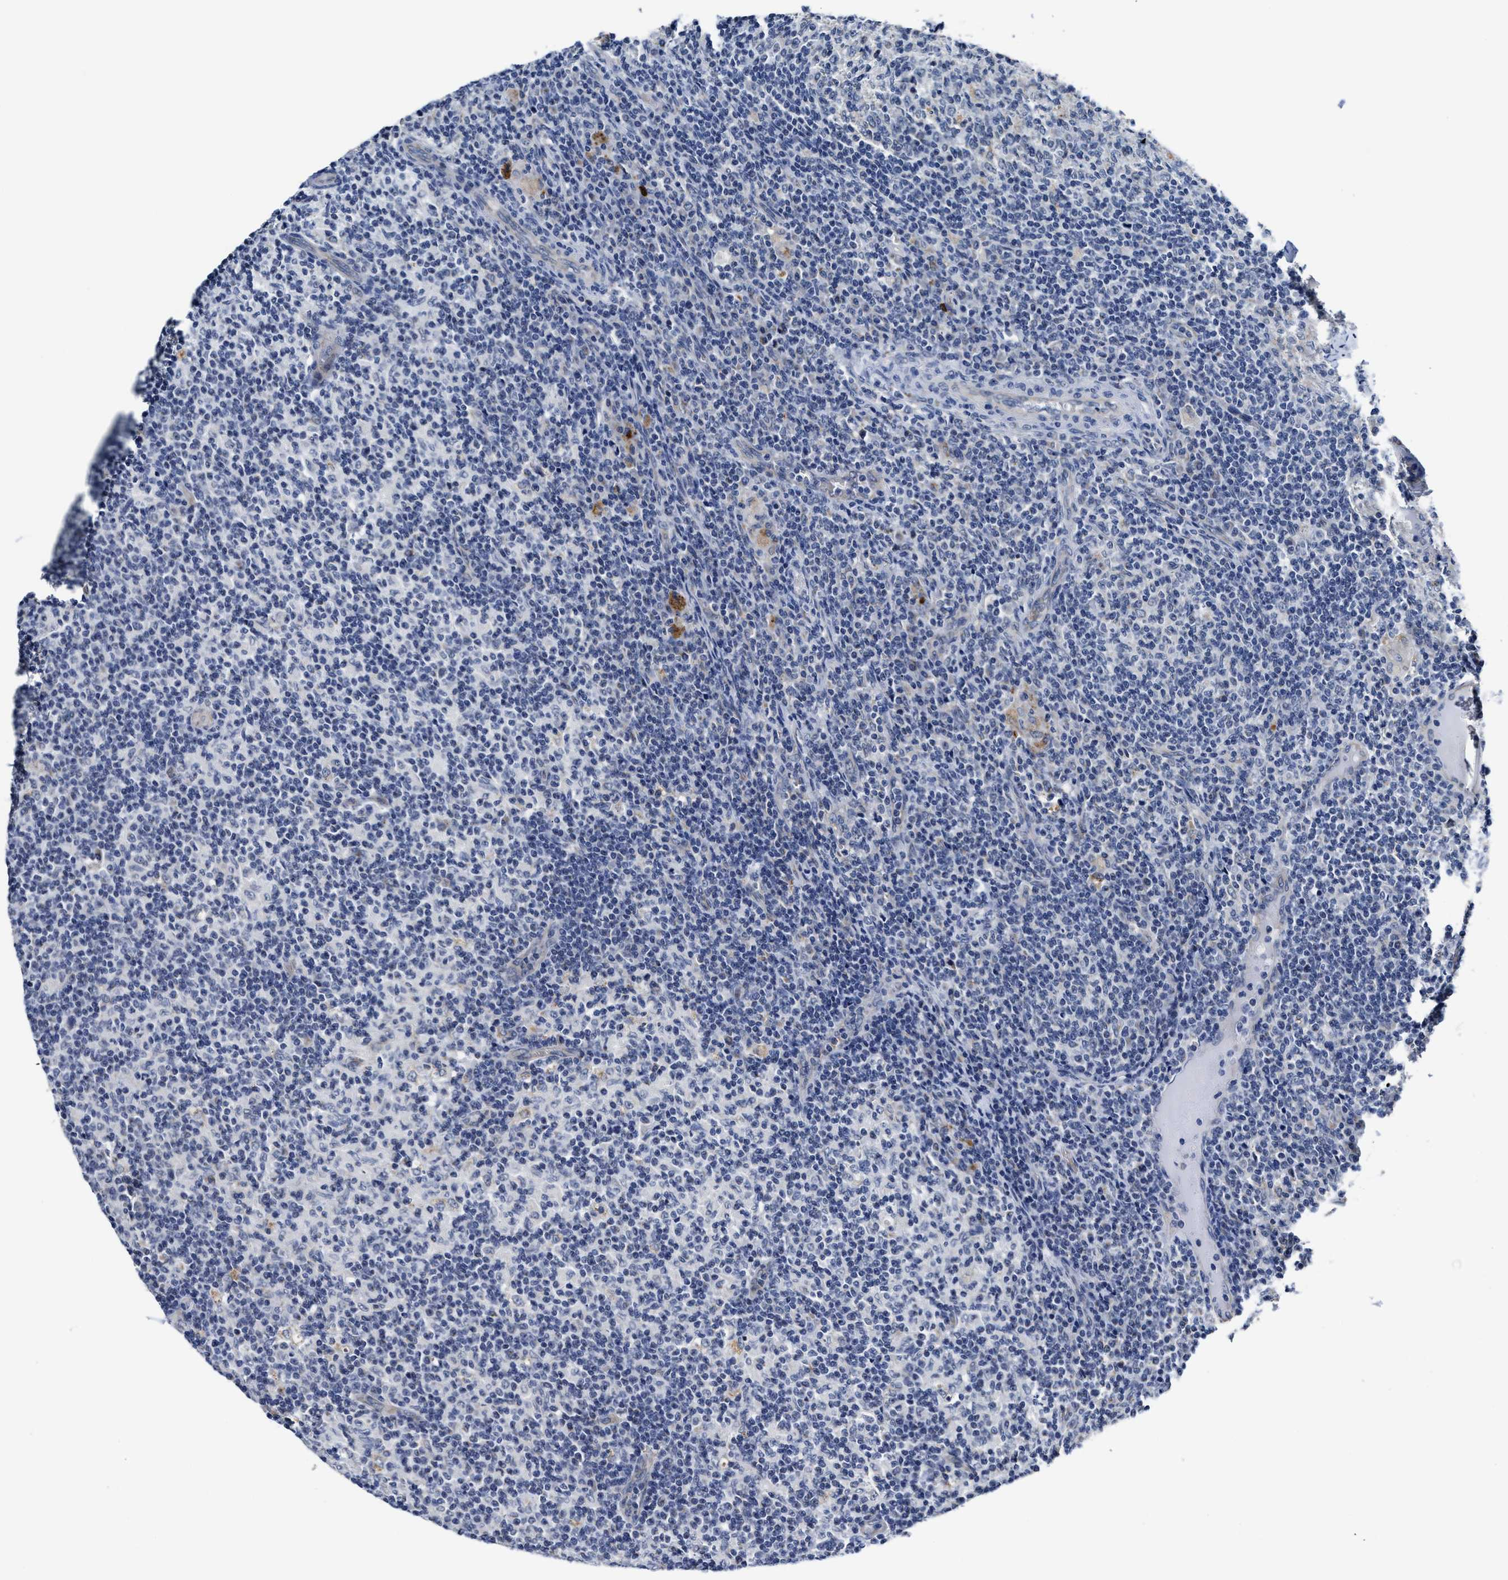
{"staining": {"intensity": "negative", "quantity": "none", "location": "none"}, "tissue": "lymph node", "cell_type": "Germinal center cells", "image_type": "normal", "snomed": [{"axis": "morphology", "description": "Normal tissue, NOS"}, {"axis": "morphology", "description": "Inflammation, NOS"}, {"axis": "topography", "description": "Lymph node"}], "caption": "This is an IHC image of unremarkable human lymph node. There is no staining in germinal center cells.", "gene": "GHITM", "patient": {"sex": "male", "age": 55}}